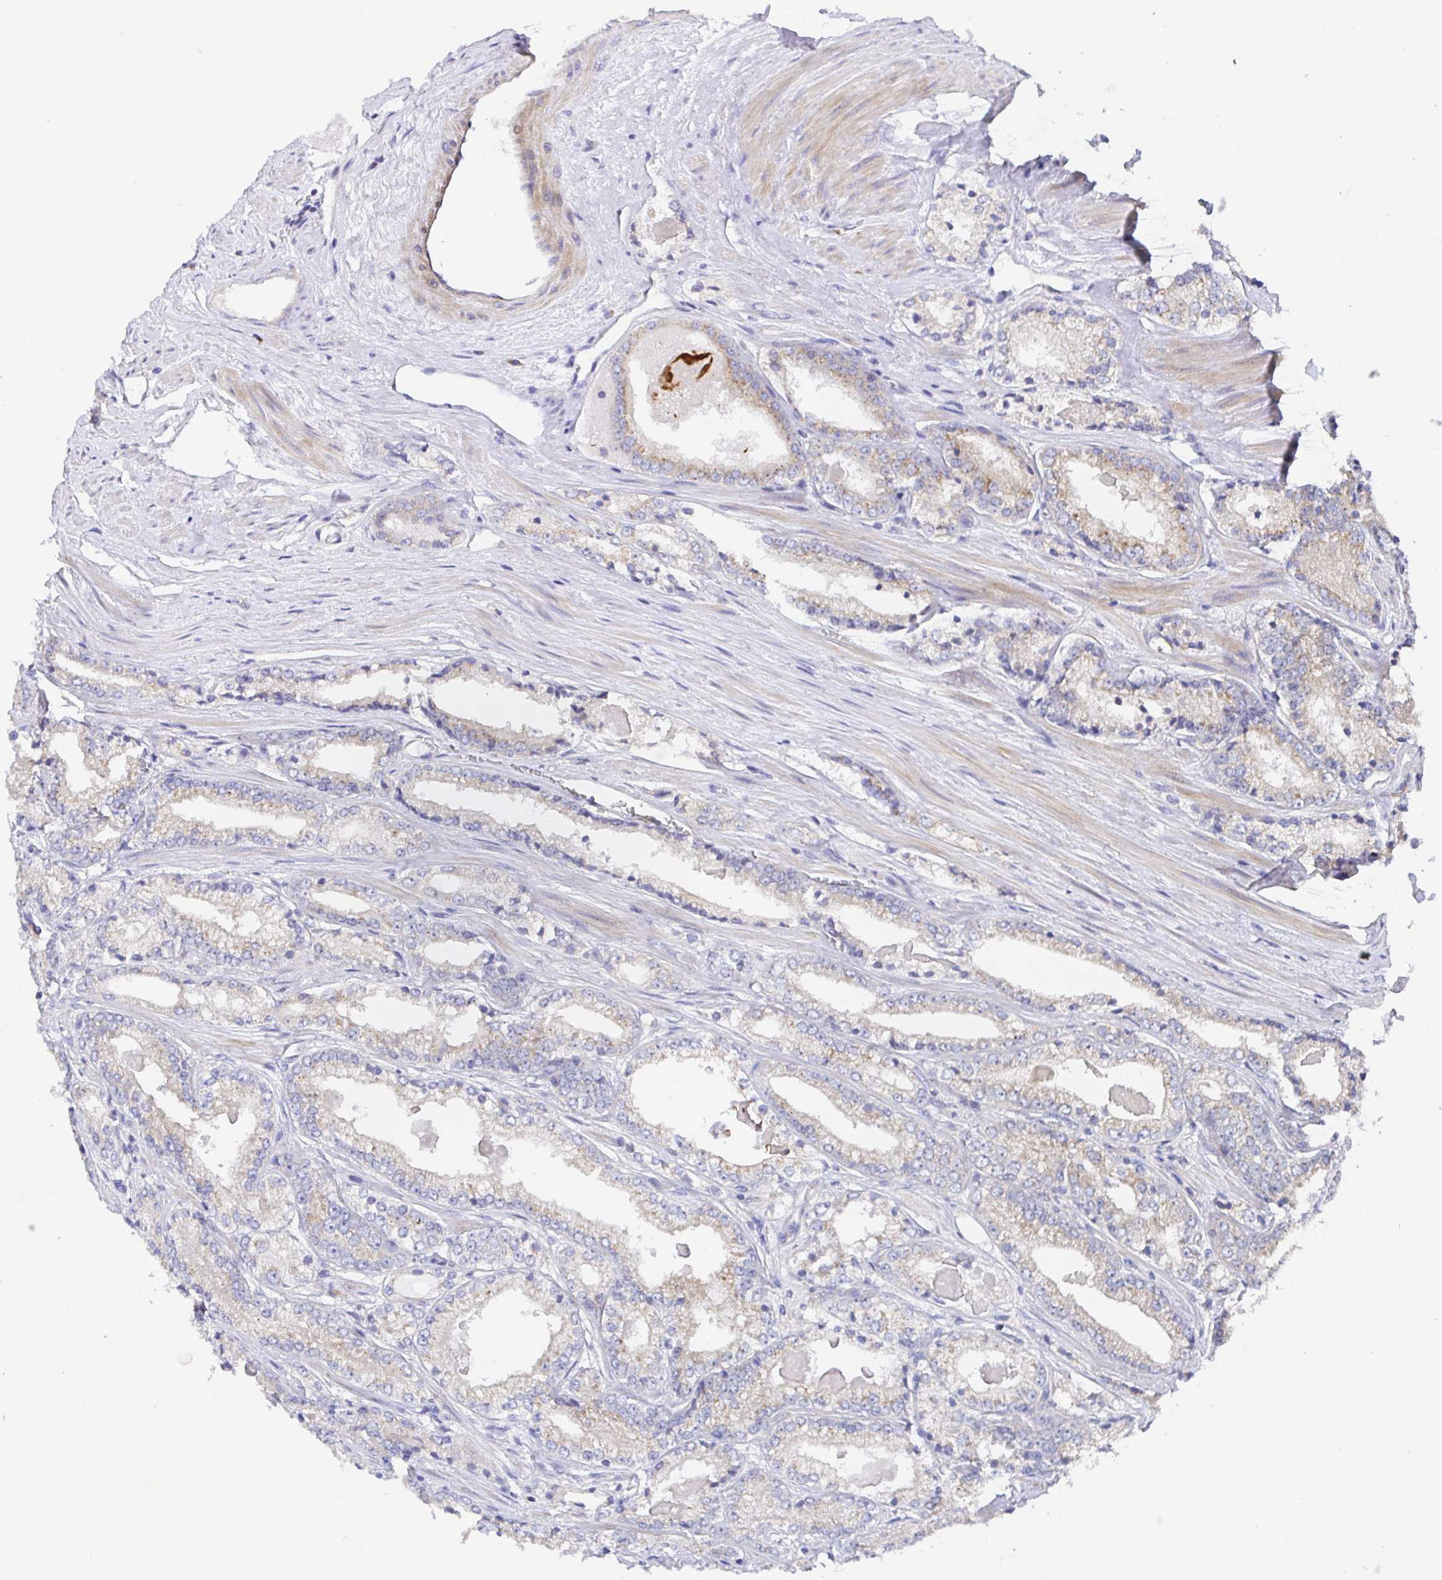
{"staining": {"intensity": "moderate", "quantity": "25%-75%", "location": "cytoplasmic/membranous"}, "tissue": "prostate cancer", "cell_type": "Tumor cells", "image_type": "cancer", "snomed": [{"axis": "morphology", "description": "Adenocarcinoma, NOS"}, {"axis": "morphology", "description": "Adenocarcinoma, Low grade"}, {"axis": "topography", "description": "Prostate"}], "caption": "Prostate cancer (low-grade adenocarcinoma) stained with DAB (3,3'-diaminobenzidine) immunohistochemistry (IHC) displays medium levels of moderate cytoplasmic/membranous staining in approximately 25%-75% of tumor cells.", "gene": "GOLGA1", "patient": {"sex": "male", "age": 68}}